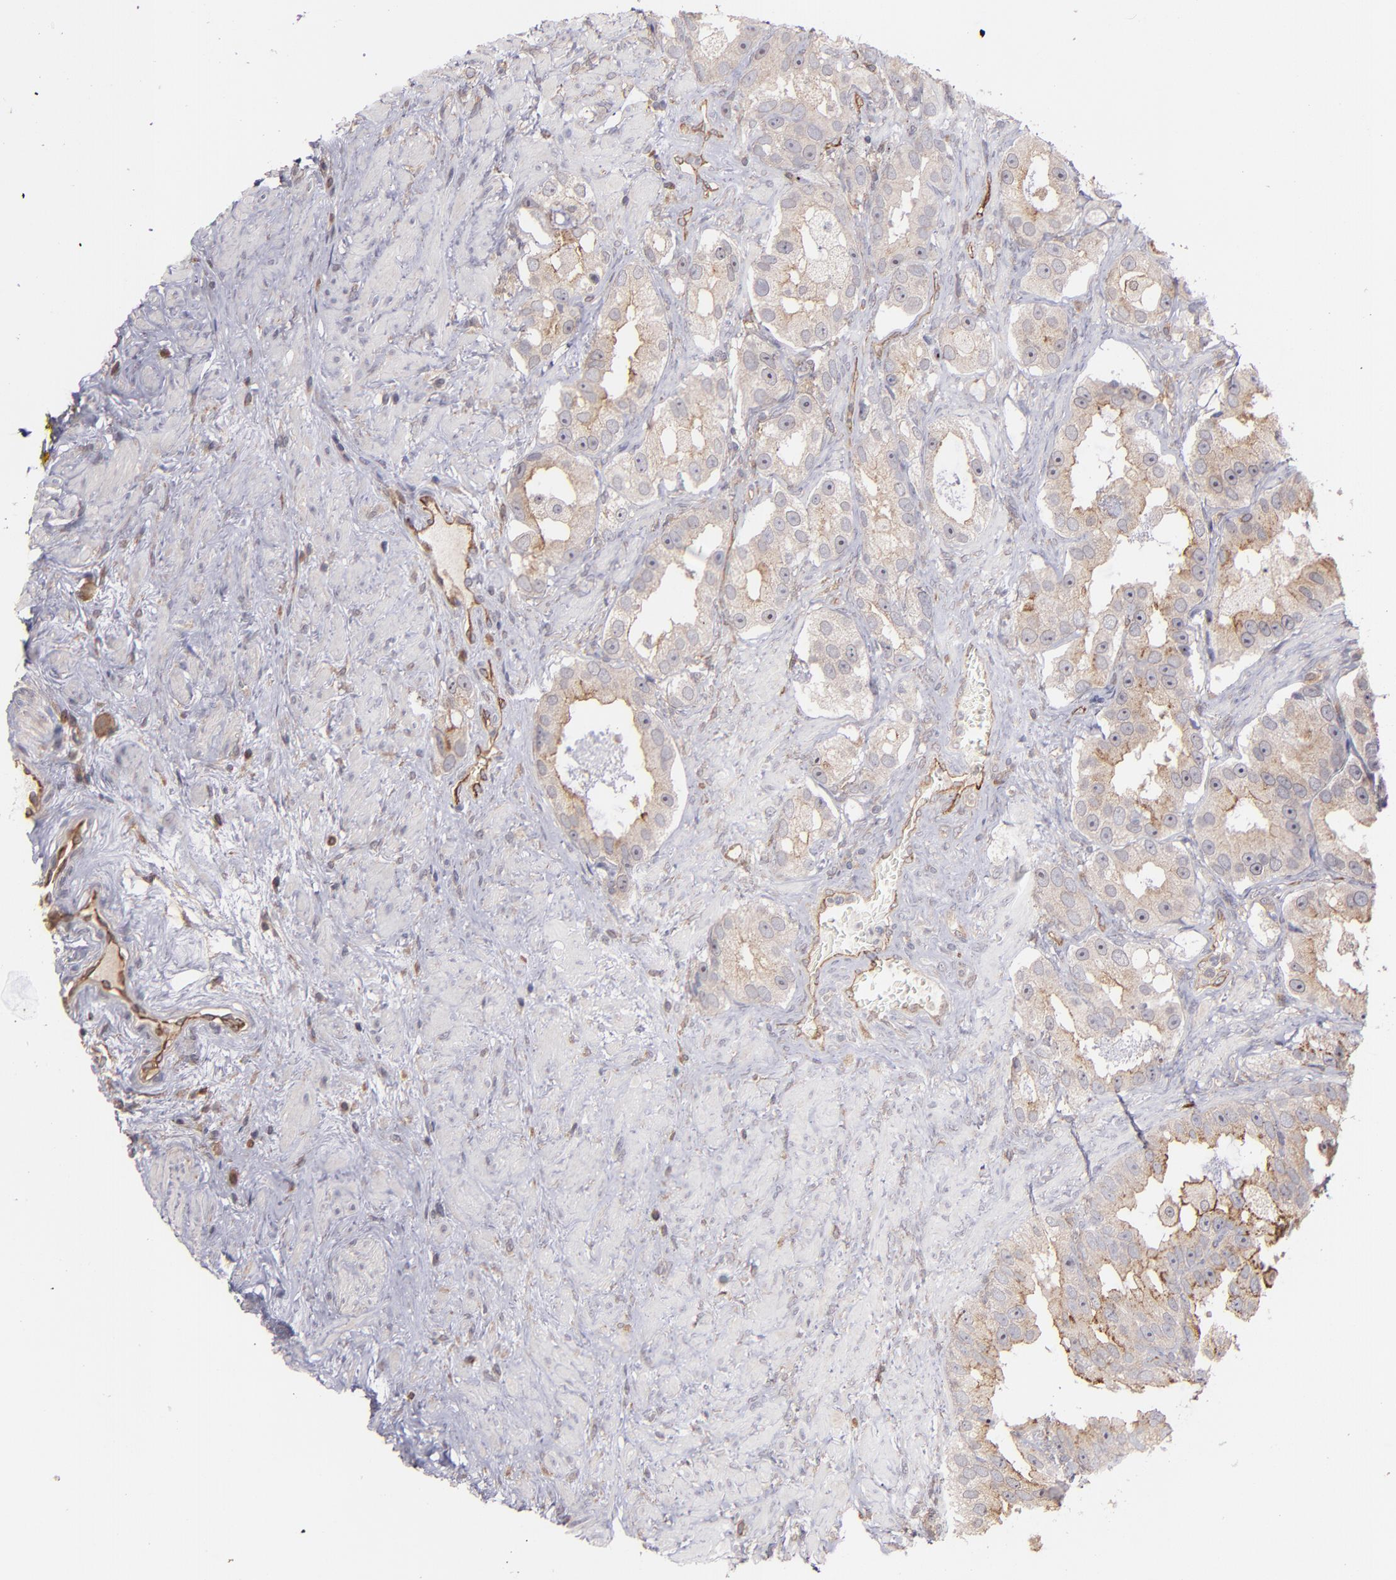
{"staining": {"intensity": "moderate", "quantity": "25%-75%", "location": "cytoplasmic/membranous"}, "tissue": "prostate cancer", "cell_type": "Tumor cells", "image_type": "cancer", "snomed": [{"axis": "morphology", "description": "Adenocarcinoma, High grade"}, {"axis": "topography", "description": "Prostate"}], "caption": "This micrograph reveals prostate cancer (adenocarcinoma (high-grade)) stained with immunohistochemistry to label a protein in brown. The cytoplasmic/membranous of tumor cells show moderate positivity for the protein. Nuclei are counter-stained blue.", "gene": "ICAM1", "patient": {"sex": "male", "age": 63}}